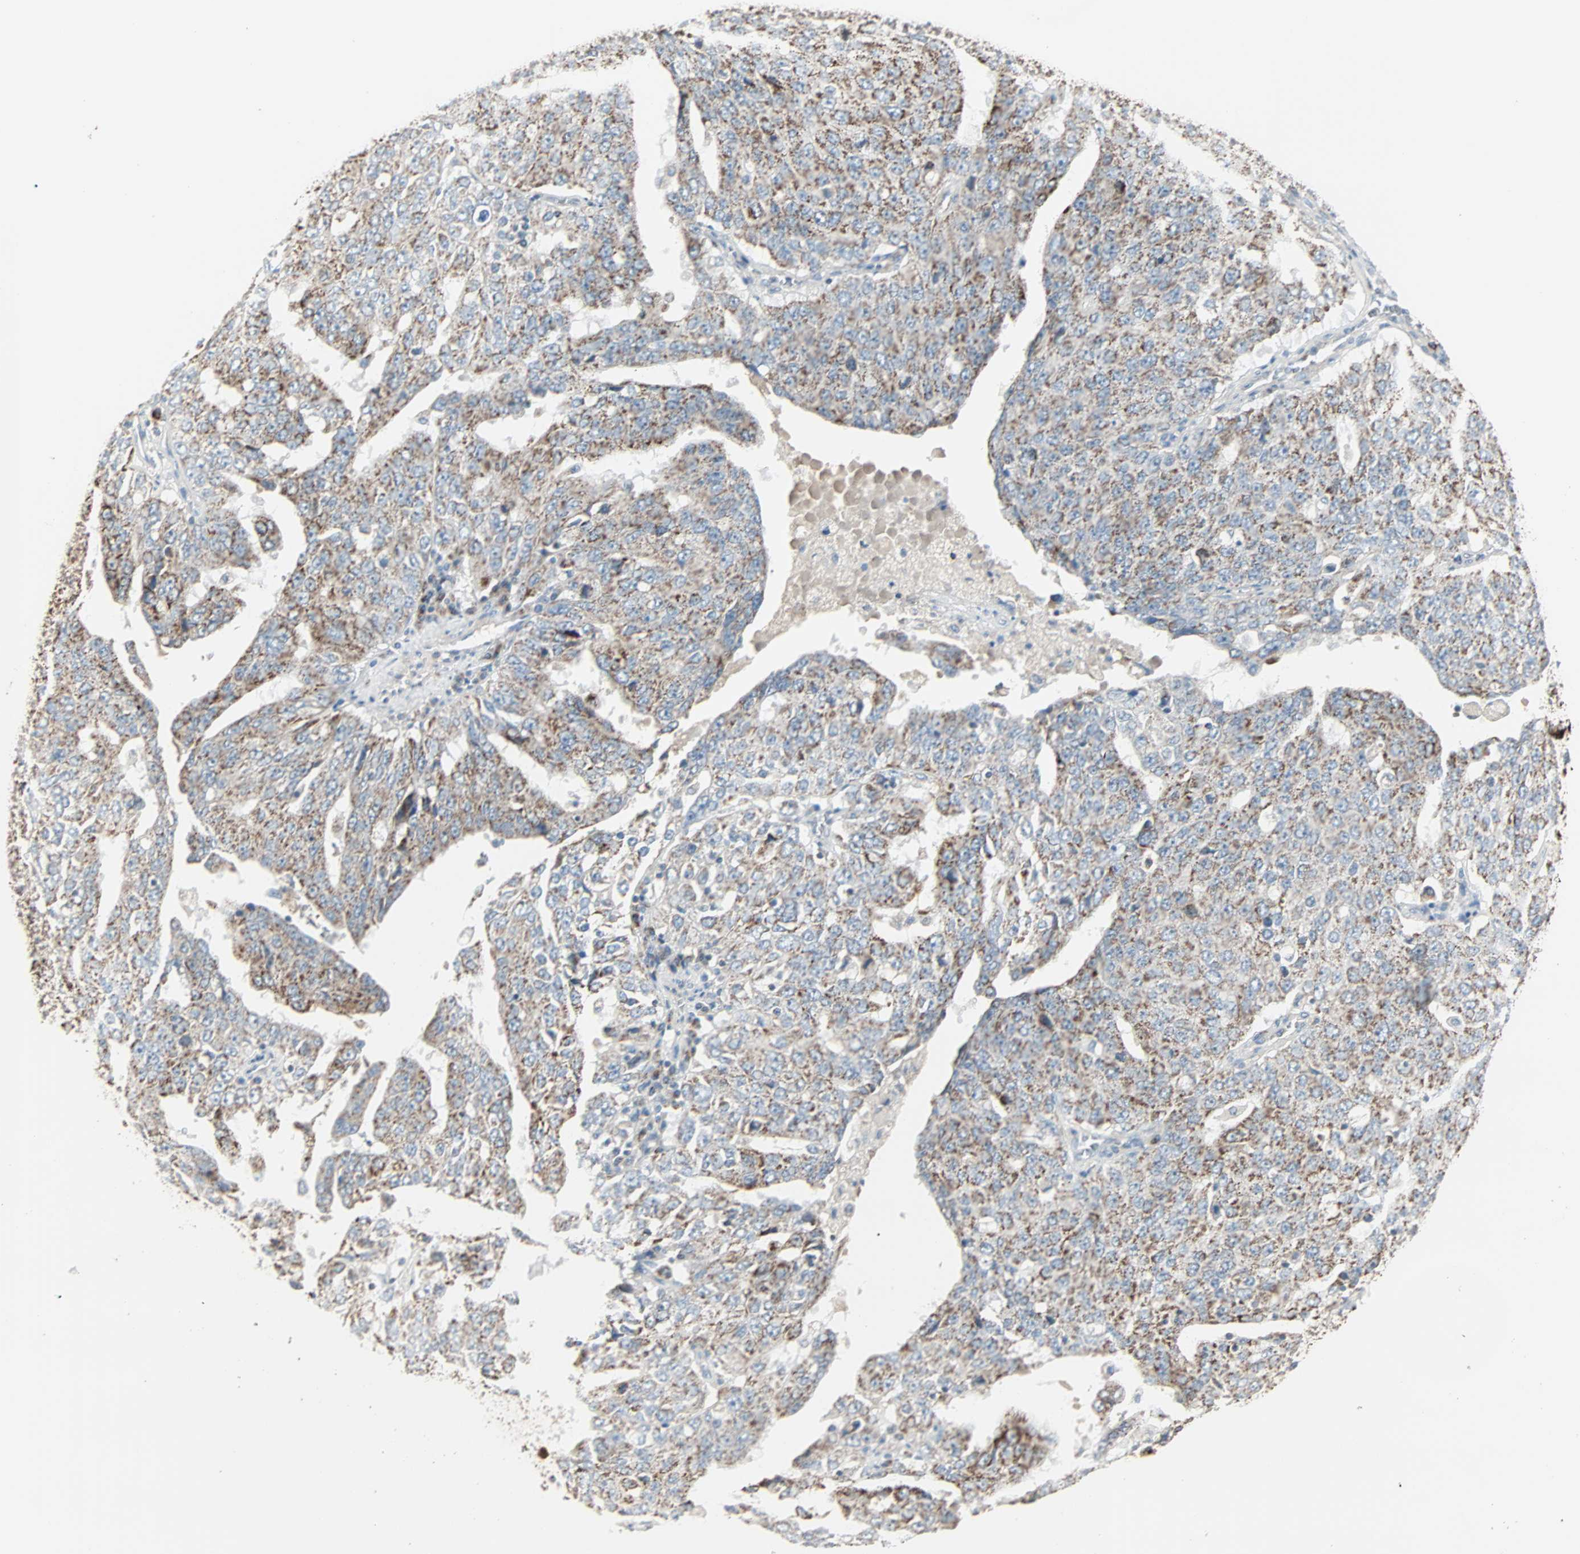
{"staining": {"intensity": "moderate", "quantity": "25%-75%", "location": "cytoplasmic/membranous"}, "tissue": "ovarian cancer", "cell_type": "Tumor cells", "image_type": "cancer", "snomed": [{"axis": "morphology", "description": "Carcinoma, endometroid"}, {"axis": "topography", "description": "Ovary"}], "caption": "Ovarian cancer (endometroid carcinoma) was stained to show a protein in brown. There is medium levels of moderate cytoplasmic/membranous expression in approximately 25%-75% of tumor cells.", "gene": "IDH2", "patient": {"sex": "female", "age": 62}}